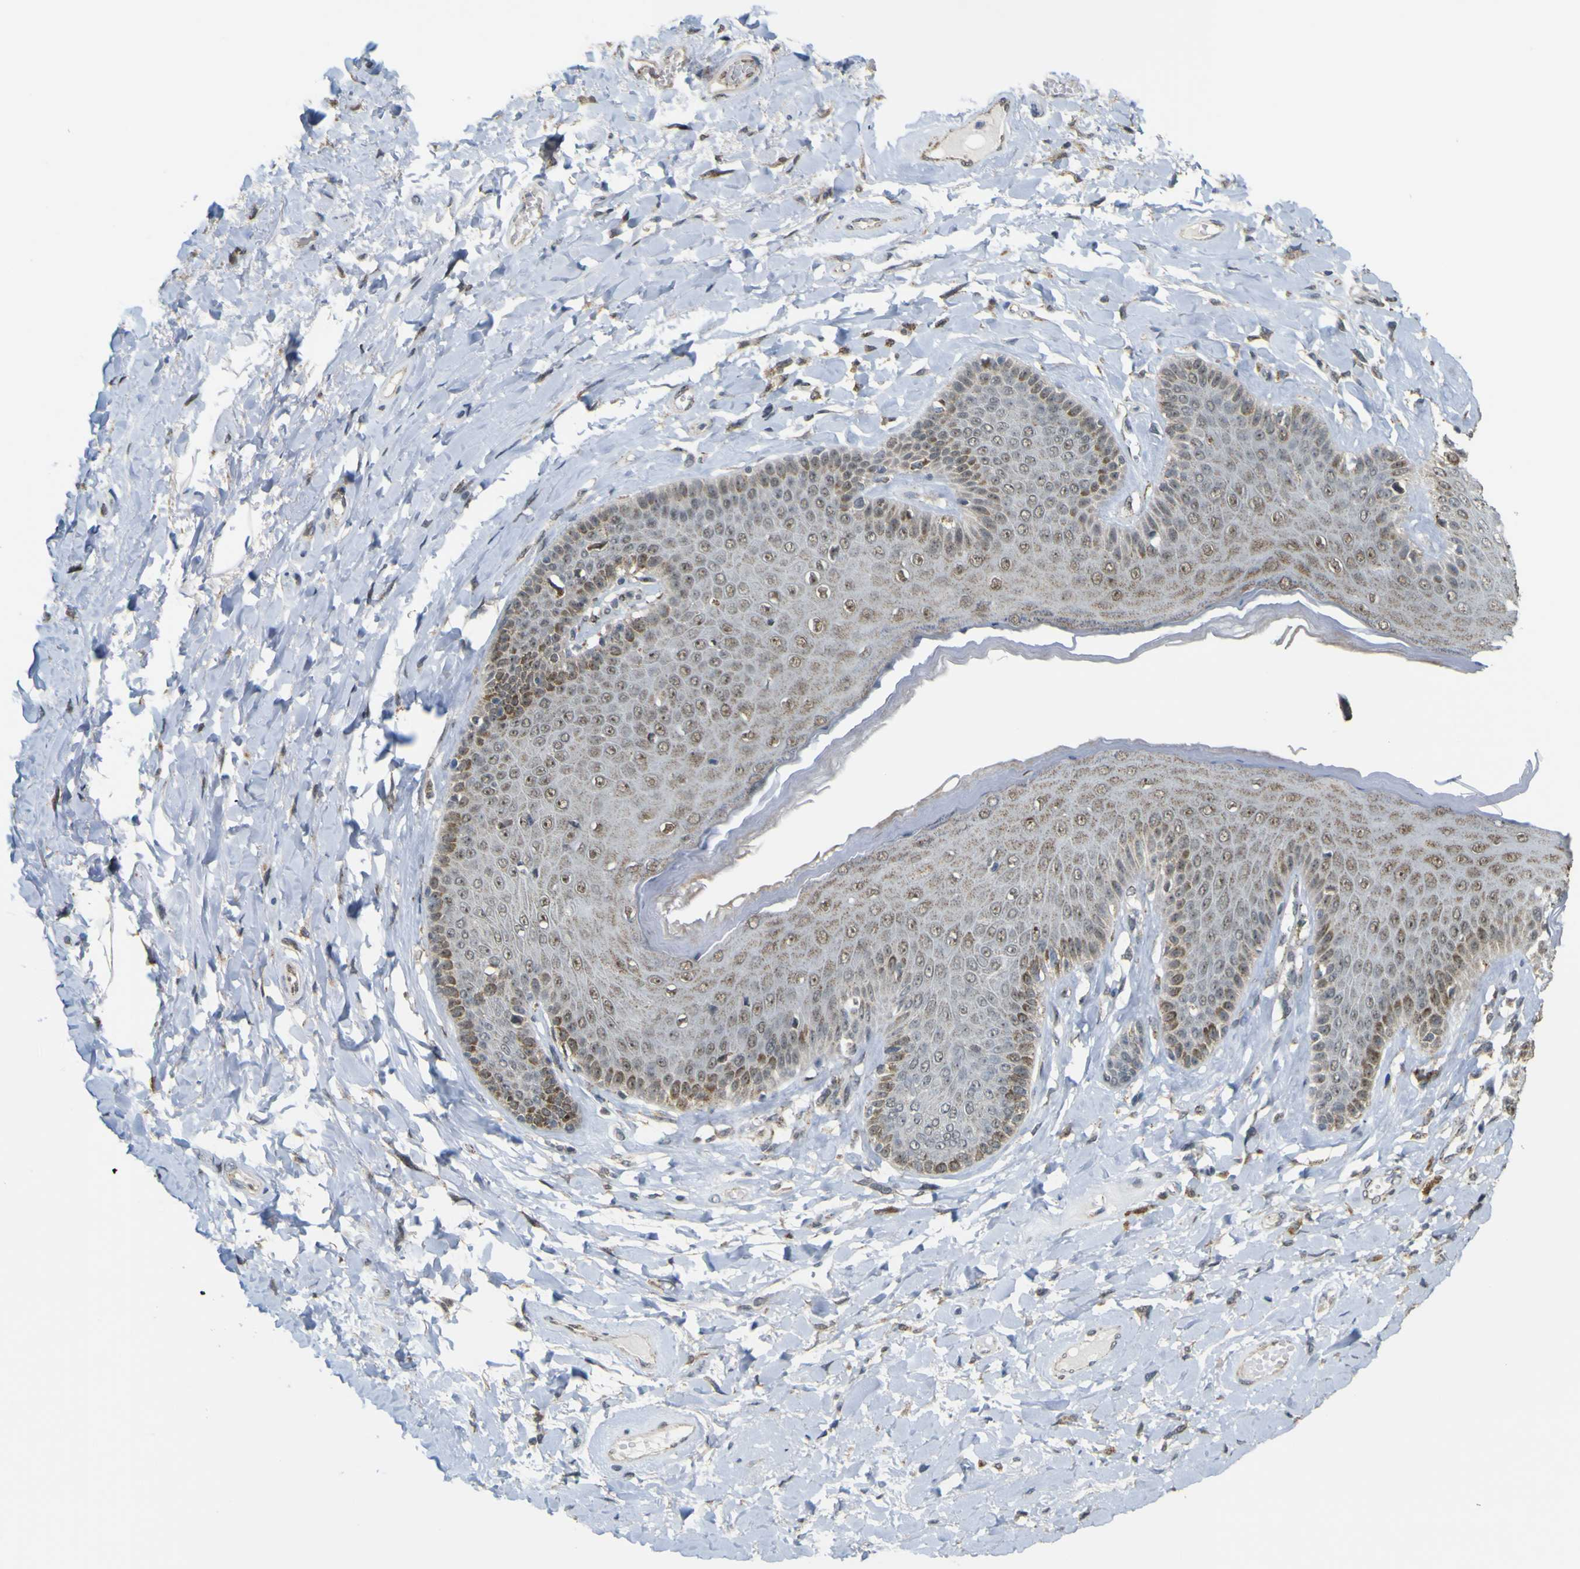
{"staining": {"intensity": "moderate", "quantity": ">75%", "location": "cytoplasmic/membranous,nuclear"}, "tissue": "skin", "cell_type": "Epidermal cells", "image_type": "normal", "snomed": [{"axis": "morphology", "description": "Normal tissue, NOS"}, {"axis": "topography", "description": "Anal"}], "caption": "Protein expression by immunohistochemistry shows moderate cytoplasmic/membranous,nuclear expression in approximately >75% of epidermal cells in benign skin.", "gene": "ACBD5", "patient": {"sex": "male", "age": 69}}